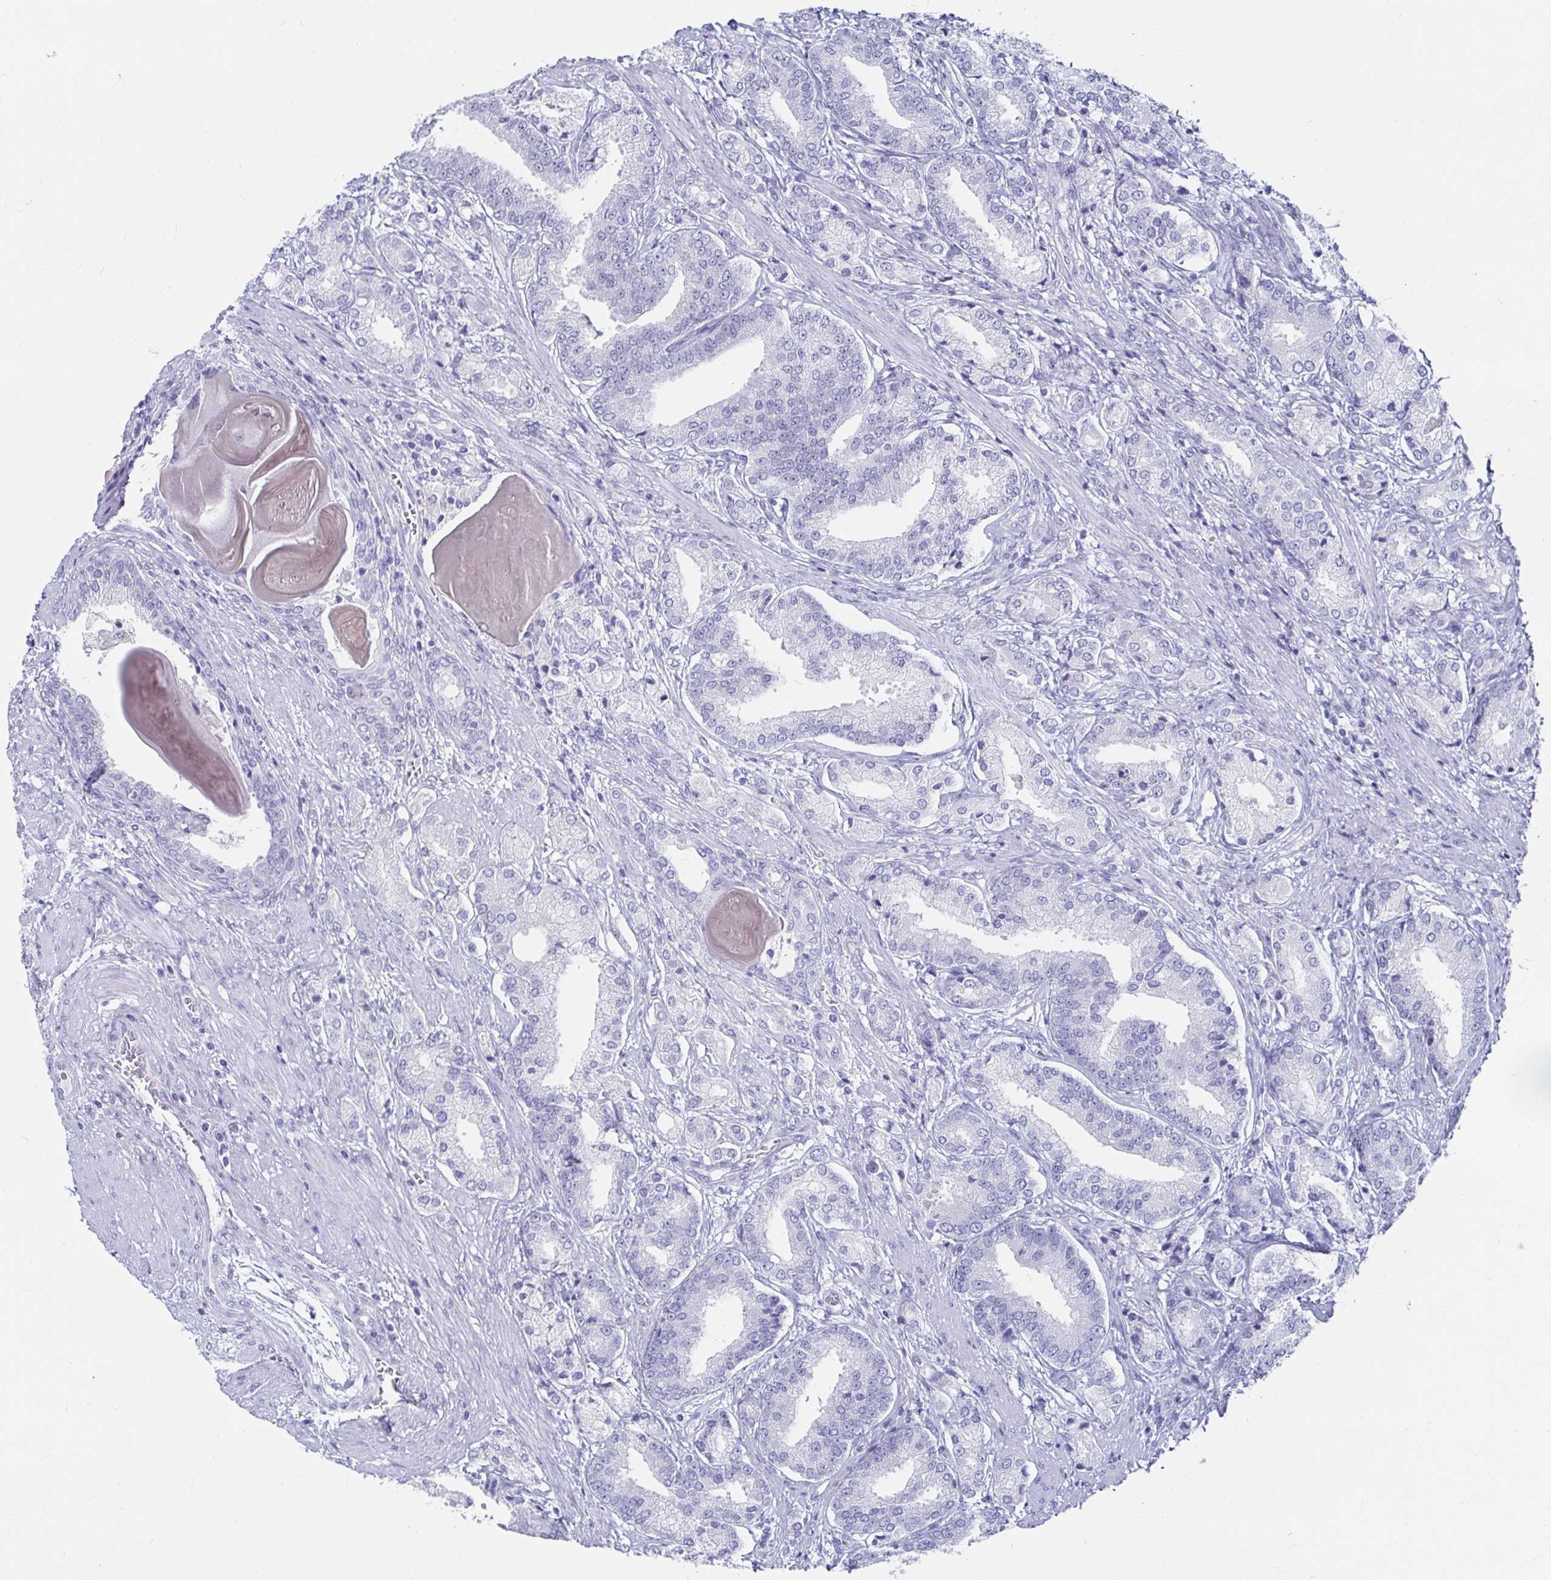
{"staining": {"intensity": "negative", "quantity": "none", "location": "none"}, "tissue": "prostate cancer", "cell_type": "Tumor cells", "image_type": "cancer", "snomed": [{"axis": "morphology", "description": "Adenocarcinoma, High grade"}, {"axis": "topography", "description": "Prostate and seminal vesicle, NOS"}], "caption": "This is a photomicrograph of immunohistochemistry (IHC) staining of high-grade adenocarcinoma (prostate), which shows no staining in tumor cells.", "gene": "CA9", "patient": {"sex": "male", "age": 61}}